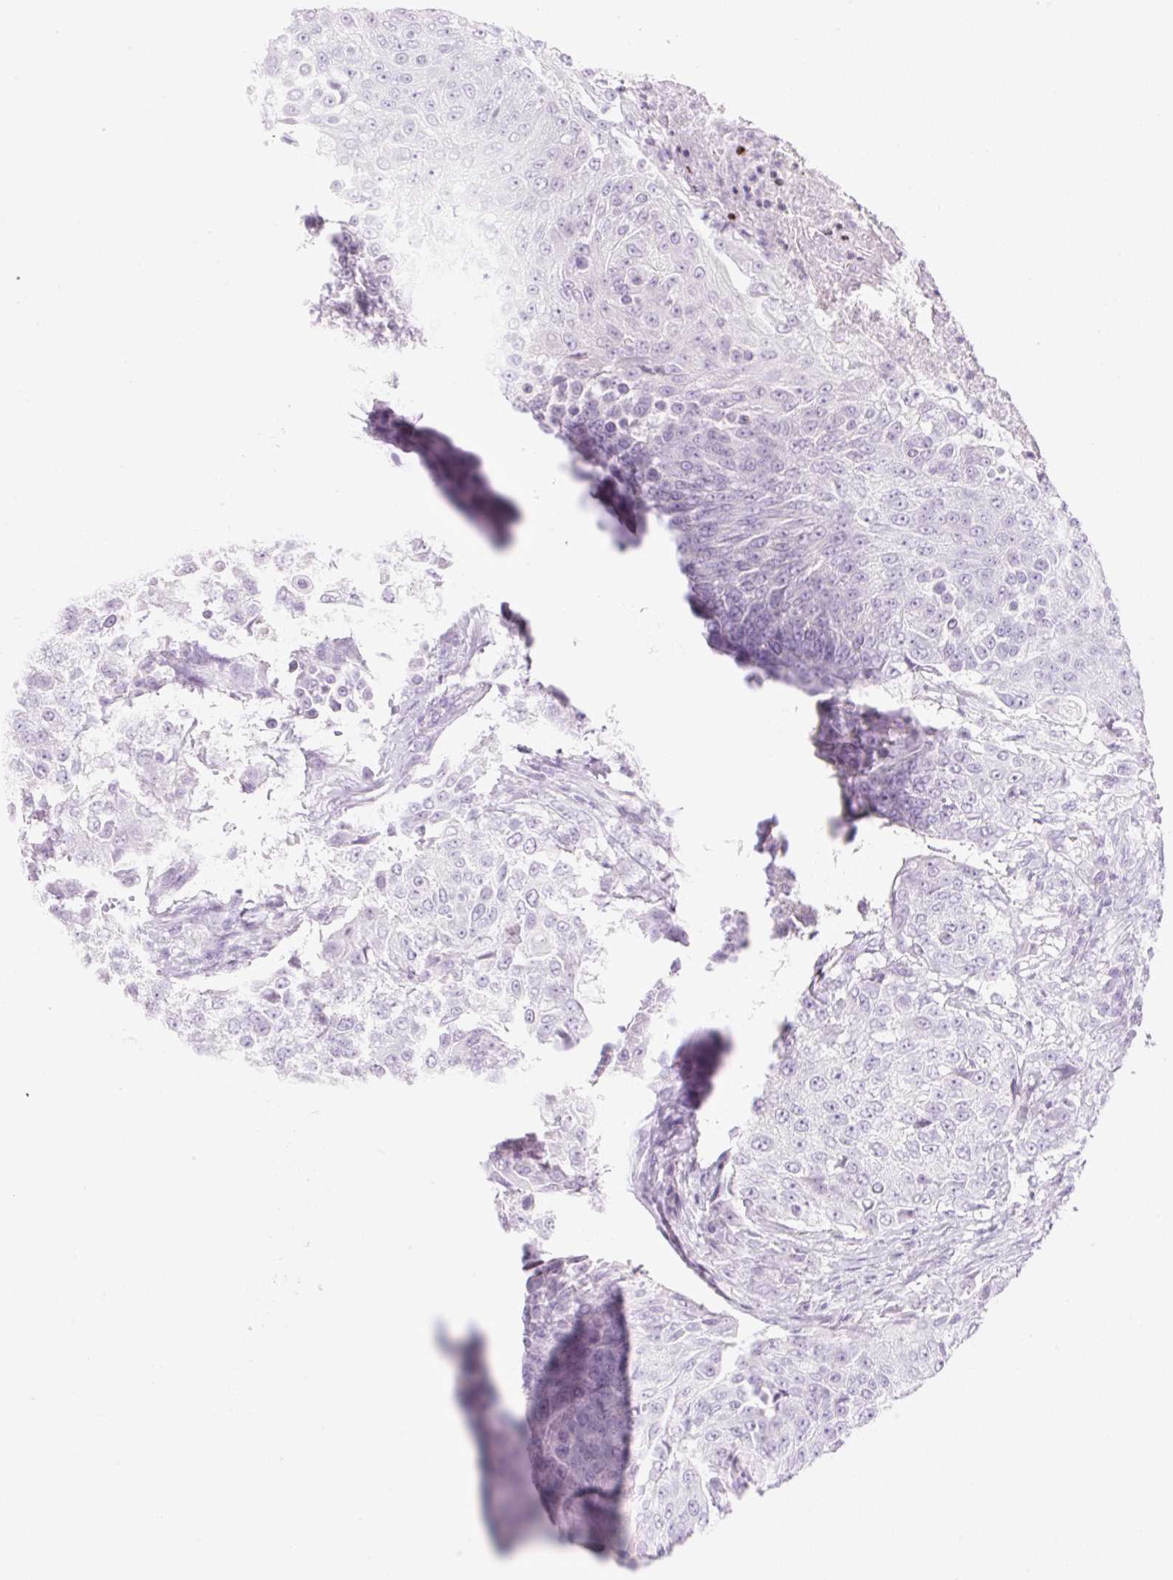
{"staining": {"intensity": "negative", "quantity": "none", "location": "none"}, "tissue": "urothelial cancer", "cell_type": "Tumor cells", "image_type": "cancer", "snomed": [{"axis": "morphology", "description": "Urothelial carcinoma, High grade"}, {"axis": "topography", "description": "Urinary bladder"}], "caption": "The image reveals no staining of tumor cells in urothelial cancer.", "gene": "SP140L", "patient": {"sex": "female", "age": 63}}